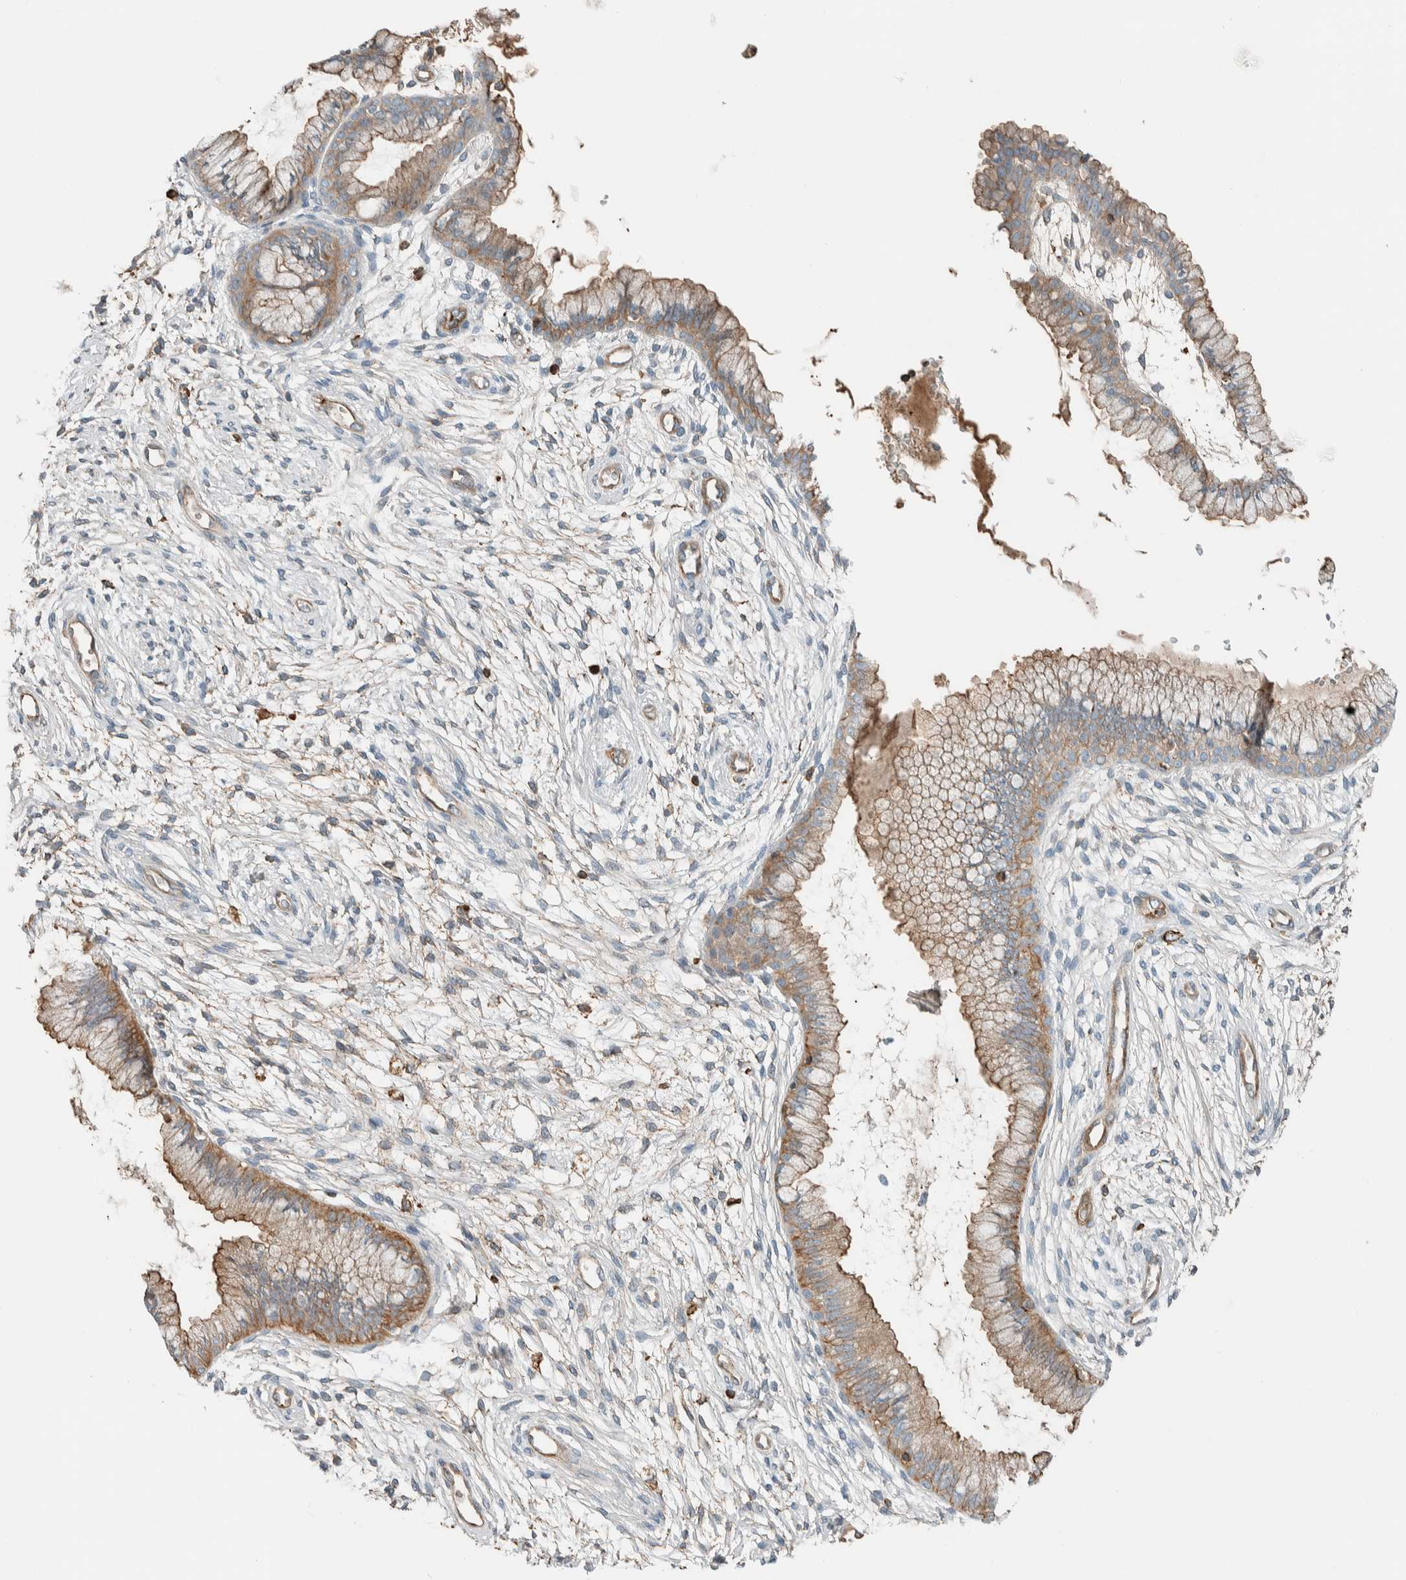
{"staining": {"intensity": "moderate", "quantity": ">75%", "location": "cytoplasmic/membranous"}, "tissue": "cervix", "cell_type": "Glandular cells", "image_type": "normal", "snomed": [{"axis": "morphology", "description": "Normal tissue, NOS"}, {"axis": "topography", "description": "Cervix"}], "caption": "Unremarkable cervix reveals moderate cytoplasmic/membranous expression in about >75% of glandular cells.", "gene": "CTBP2", "patient": {"sex": "female", "age": 39}}